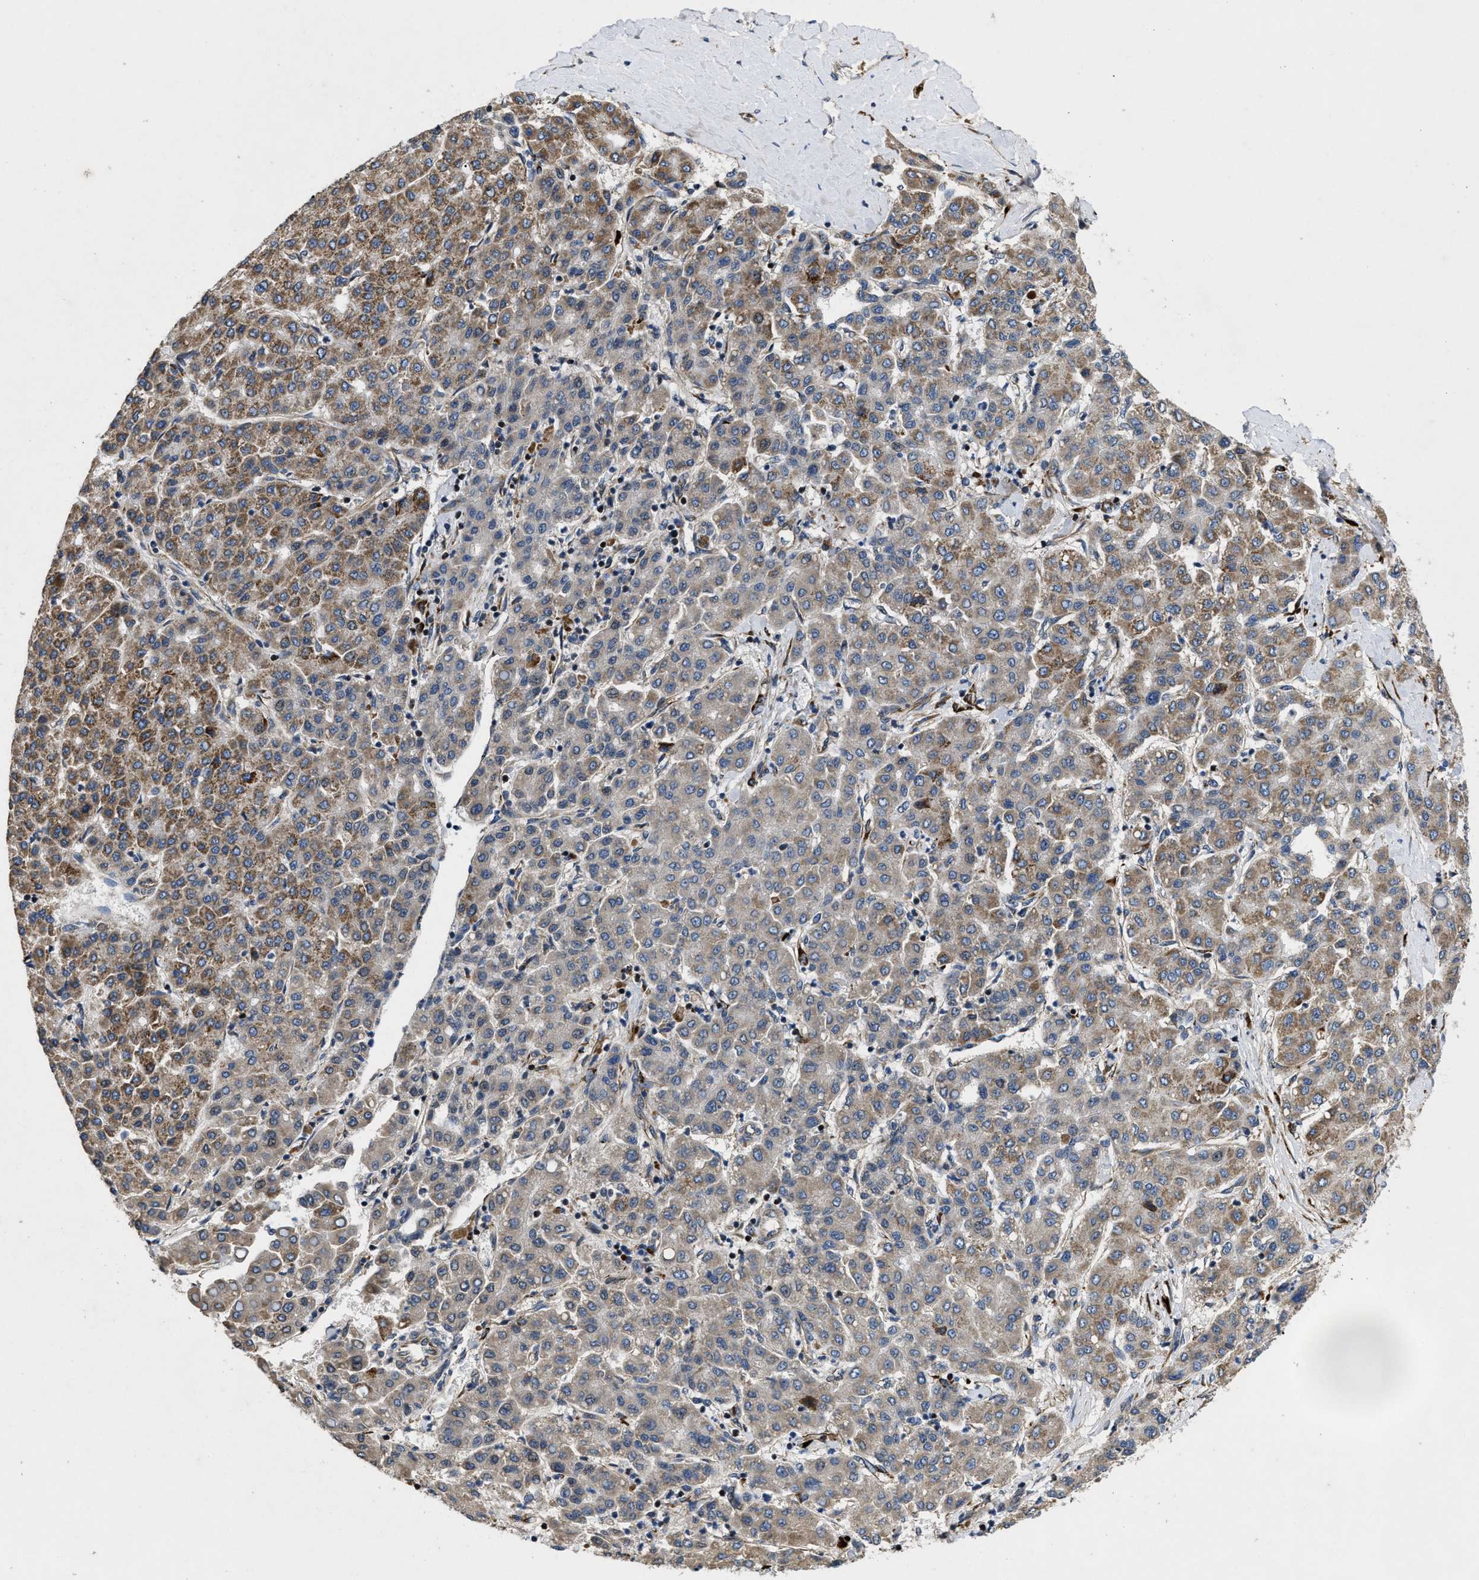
{"staining": {"intensity": "moderate", "quantity": "25%-75%", "location": "cytoplasmic/membranous"}, "tissue": "liver cancer", "cell_type": "Tumor cells", "image_type": "cancer", "snomed": [{"axis": "morphology", "description": "Carcinoma, Hepatocellular, NOS"}, {"axis": "topography", "description": "Liver"}], "caption": "The immunohistochemical stain highlights moderate cytoplasmic/membranous expression in tumor cells of liver hepatocellular carcinoma tissue.", "gene": "HSPA12B", "patient": {"sex": "male", "age": 65}}